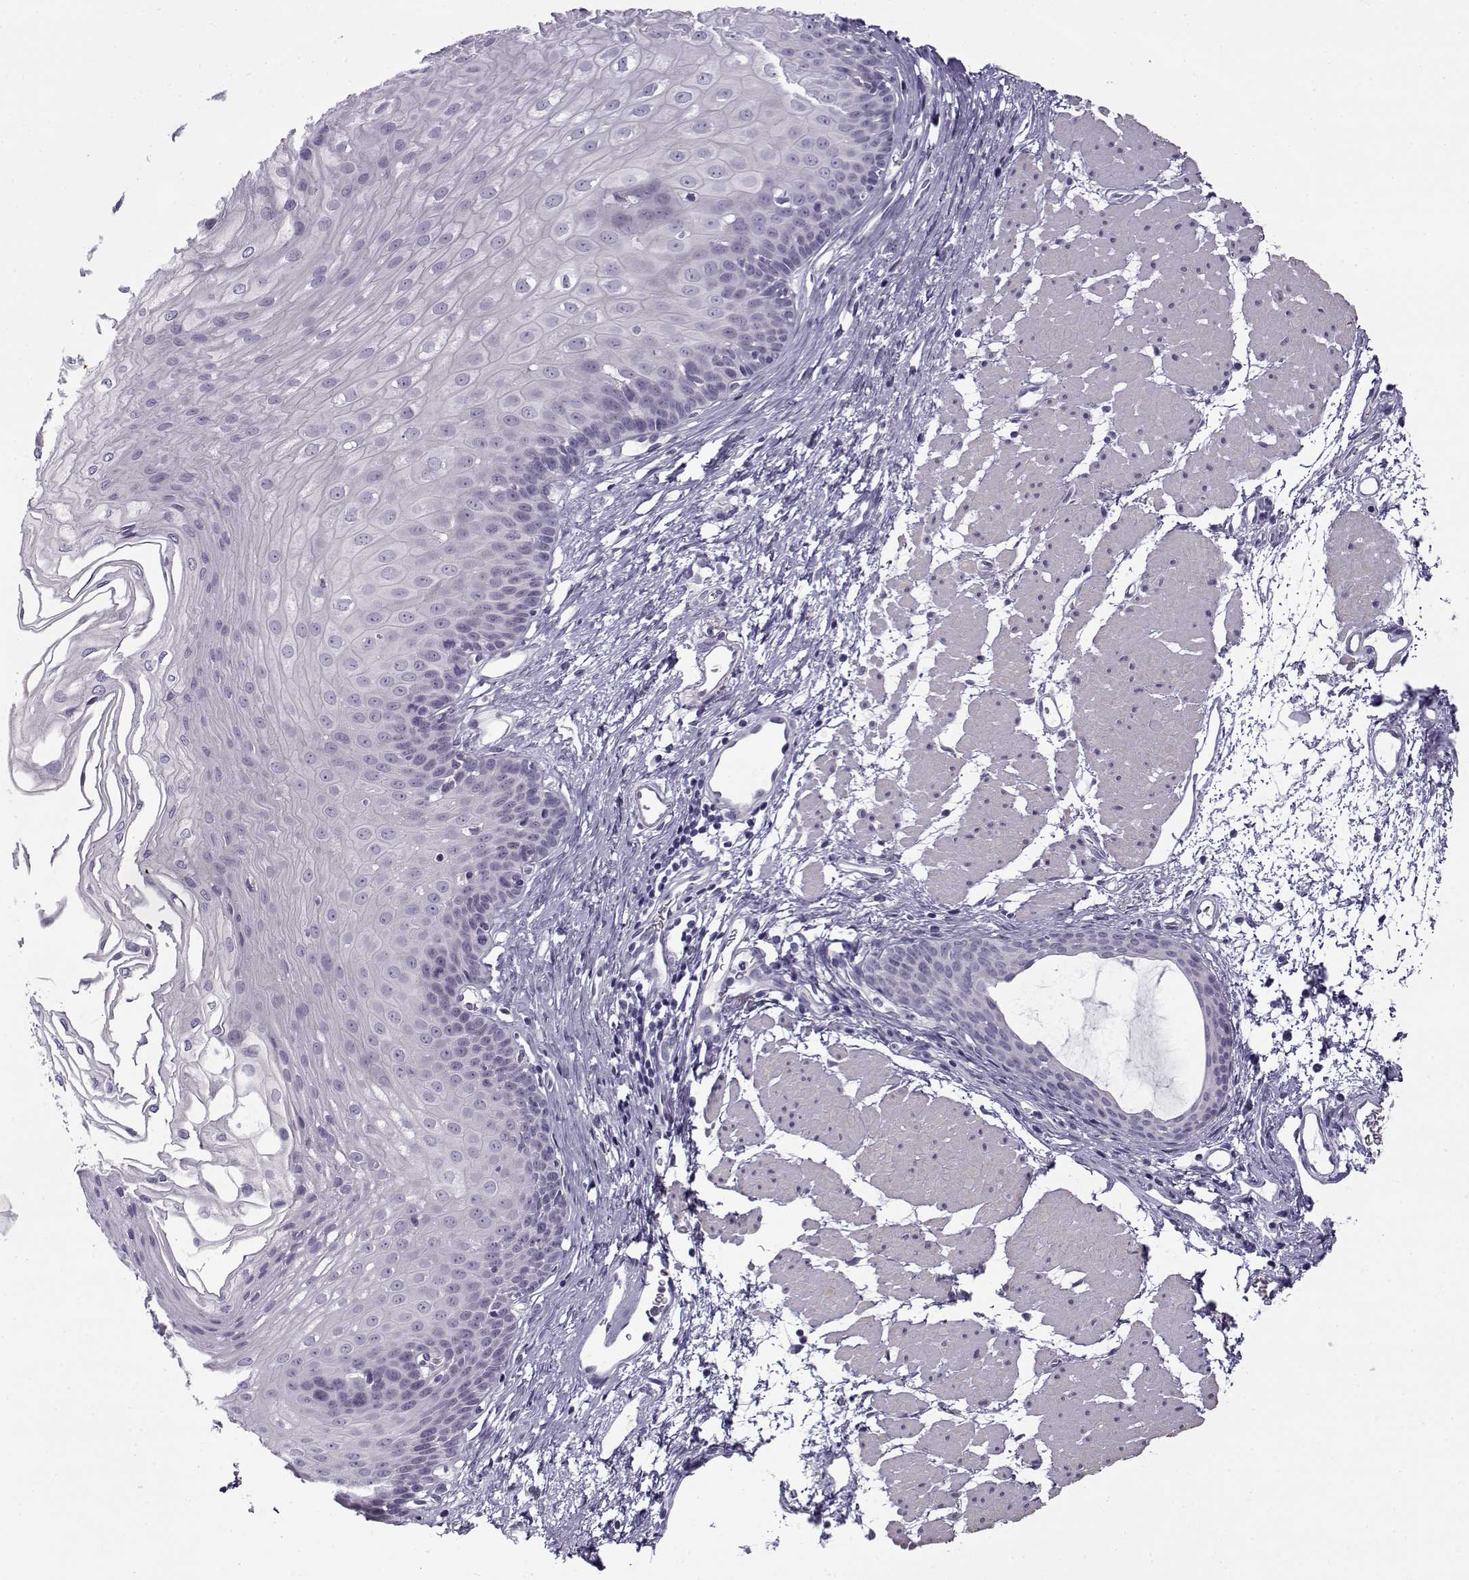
{"staining": {"intensity": "negative", "quantity": "none", "location": "none"}, "tissue": "esophagus", "cell_type": "Squamous epithelial cells", "image_type": "normal", "snomed": [{"axis": "morphology", "description": "Normal tissue, NOS"}, {"axis": "topography", "description": "Esophagus"}], "caption": "Human esophagus stained for a protein using IHC displays no staining in squamous epithelial cells.", "gene": "TEX55", "patient": {"sex": "female", "age": 62}}